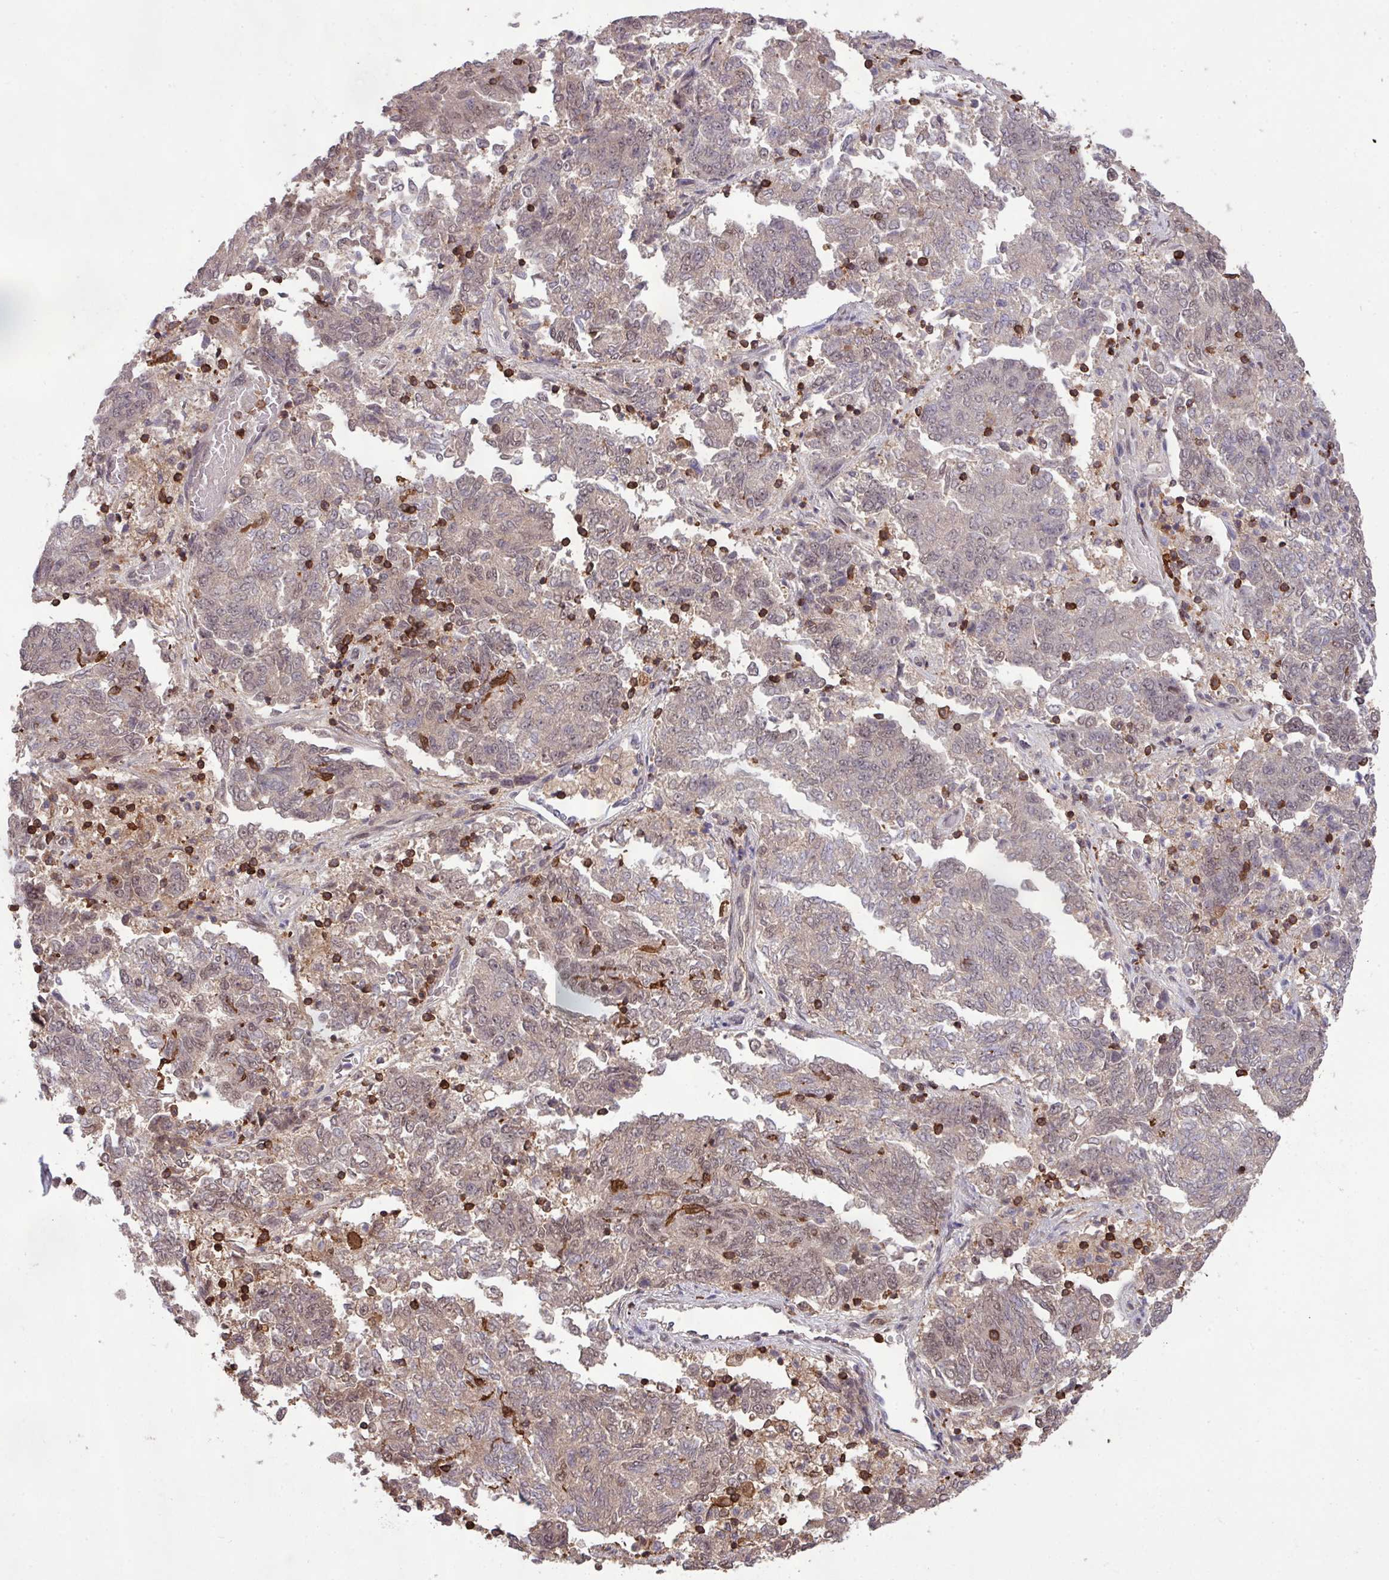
{"staining": {"intensity": "weak", "quantity": "<25%", "location": "nuclear"}, "tissue": "endometrial cancer", "cell_type": "Tumor cells", "image_type": "cancer", "snomed": [{"axis": "morphology", "description": "Adenocarcinoma, NOS"}, {"axis": "topography", "description": "Endometrium"}], "caption": "Tumor cells show no significant staining in adenocarcinoma (endometrial). (DAB (3,3'-diaminobenzidine) IHC with hematoxylin counter stain).", "gene": "GON7", "patient": {"sex": "female", "age": 80}}